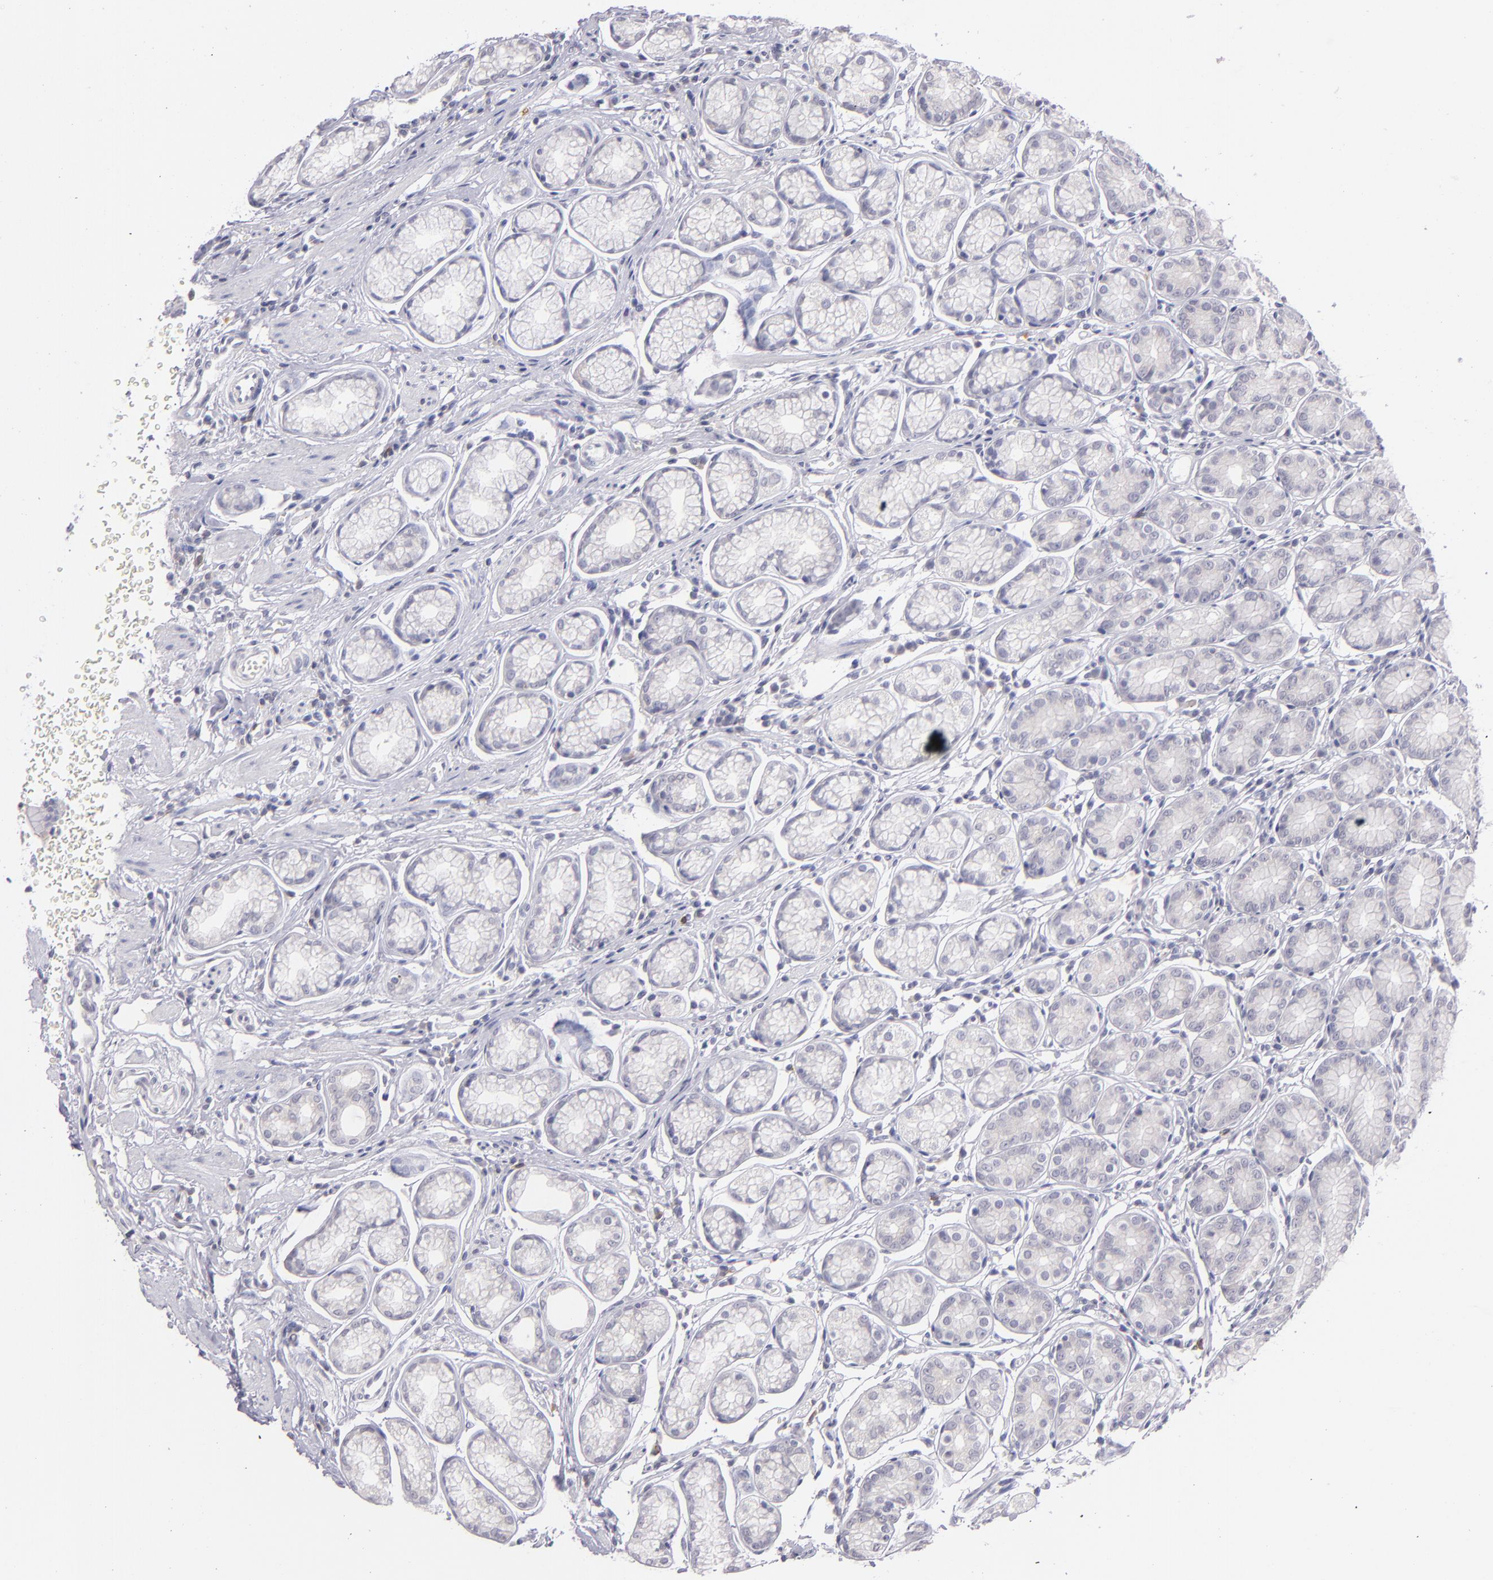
{"staining": {"intensity": "negative", "quantity": "none", "location": "none"}, "tissue": "stomach", "cell_type": "Glandular cells", "image_type": "normal", "snomed": [{"axis": "morphology", "description": "Normal tissue, NOS"}, {"axis": "topography", "description": "Stomach"}], "caption": "DAB immunohistochemical staining of unremarkable stomach exhibits no significant expression in glandular cells. (DAB immunohistochemistry with hematoxylin counter stain).", "gene": "IL2RA", "patient": {"sex": "male", "age": 42}}